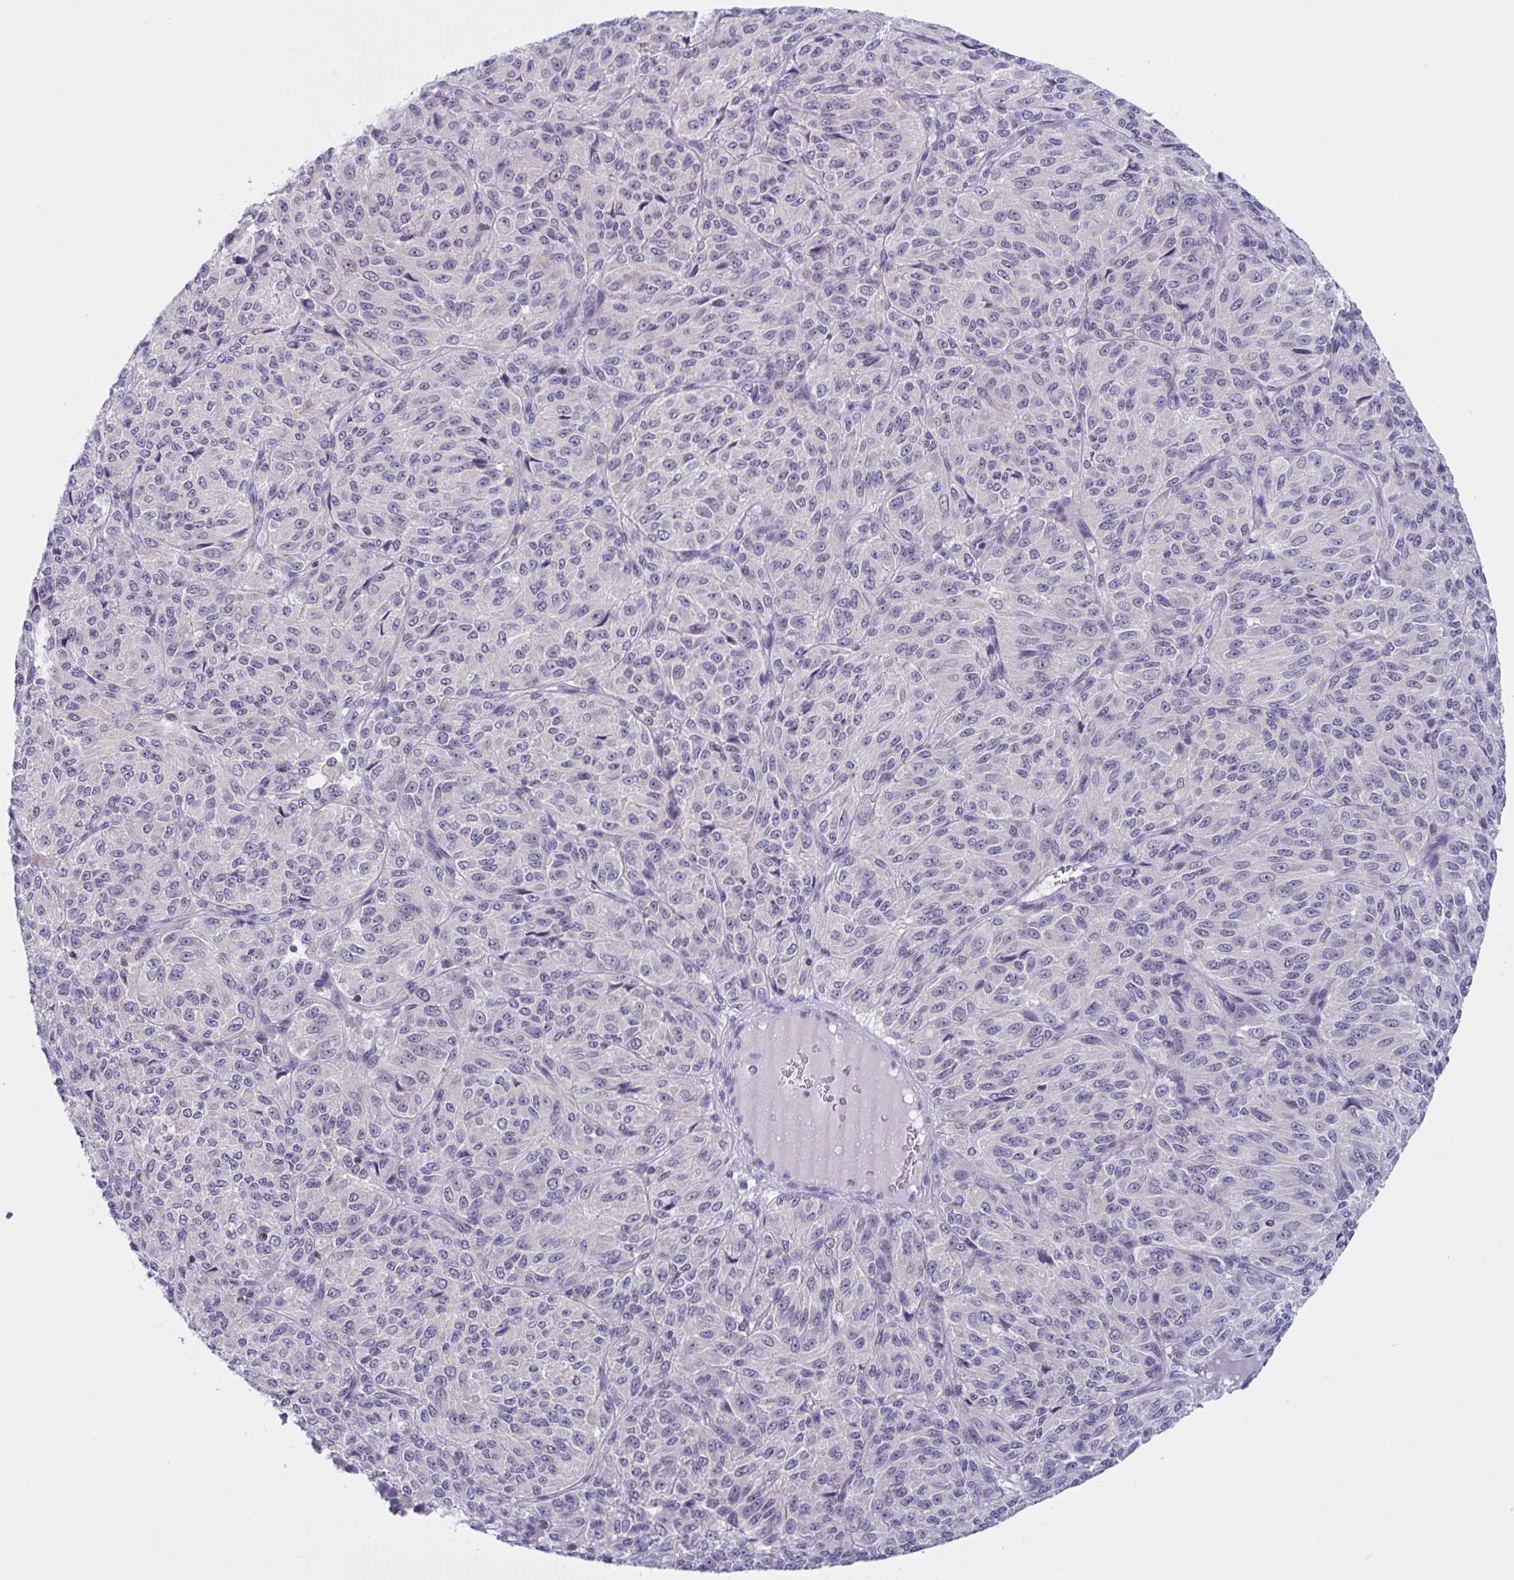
{"staining": {"intensity": "negative", "quantity": "none", "location": "none"}, "tissue": "melanoma", "cell_type": "Tumor cells", "image_type": "cancer", "snomed": [{"axis": "morphology", "description": "Malignant melanoma, Metastatic site"}, {"axis": "topography", "description": "Brain"}], "caption": "There is no significant positivity in tumor cells of melanoma.", "gene": "SNX11", "patient": {"sex": "female", "age": 56}}